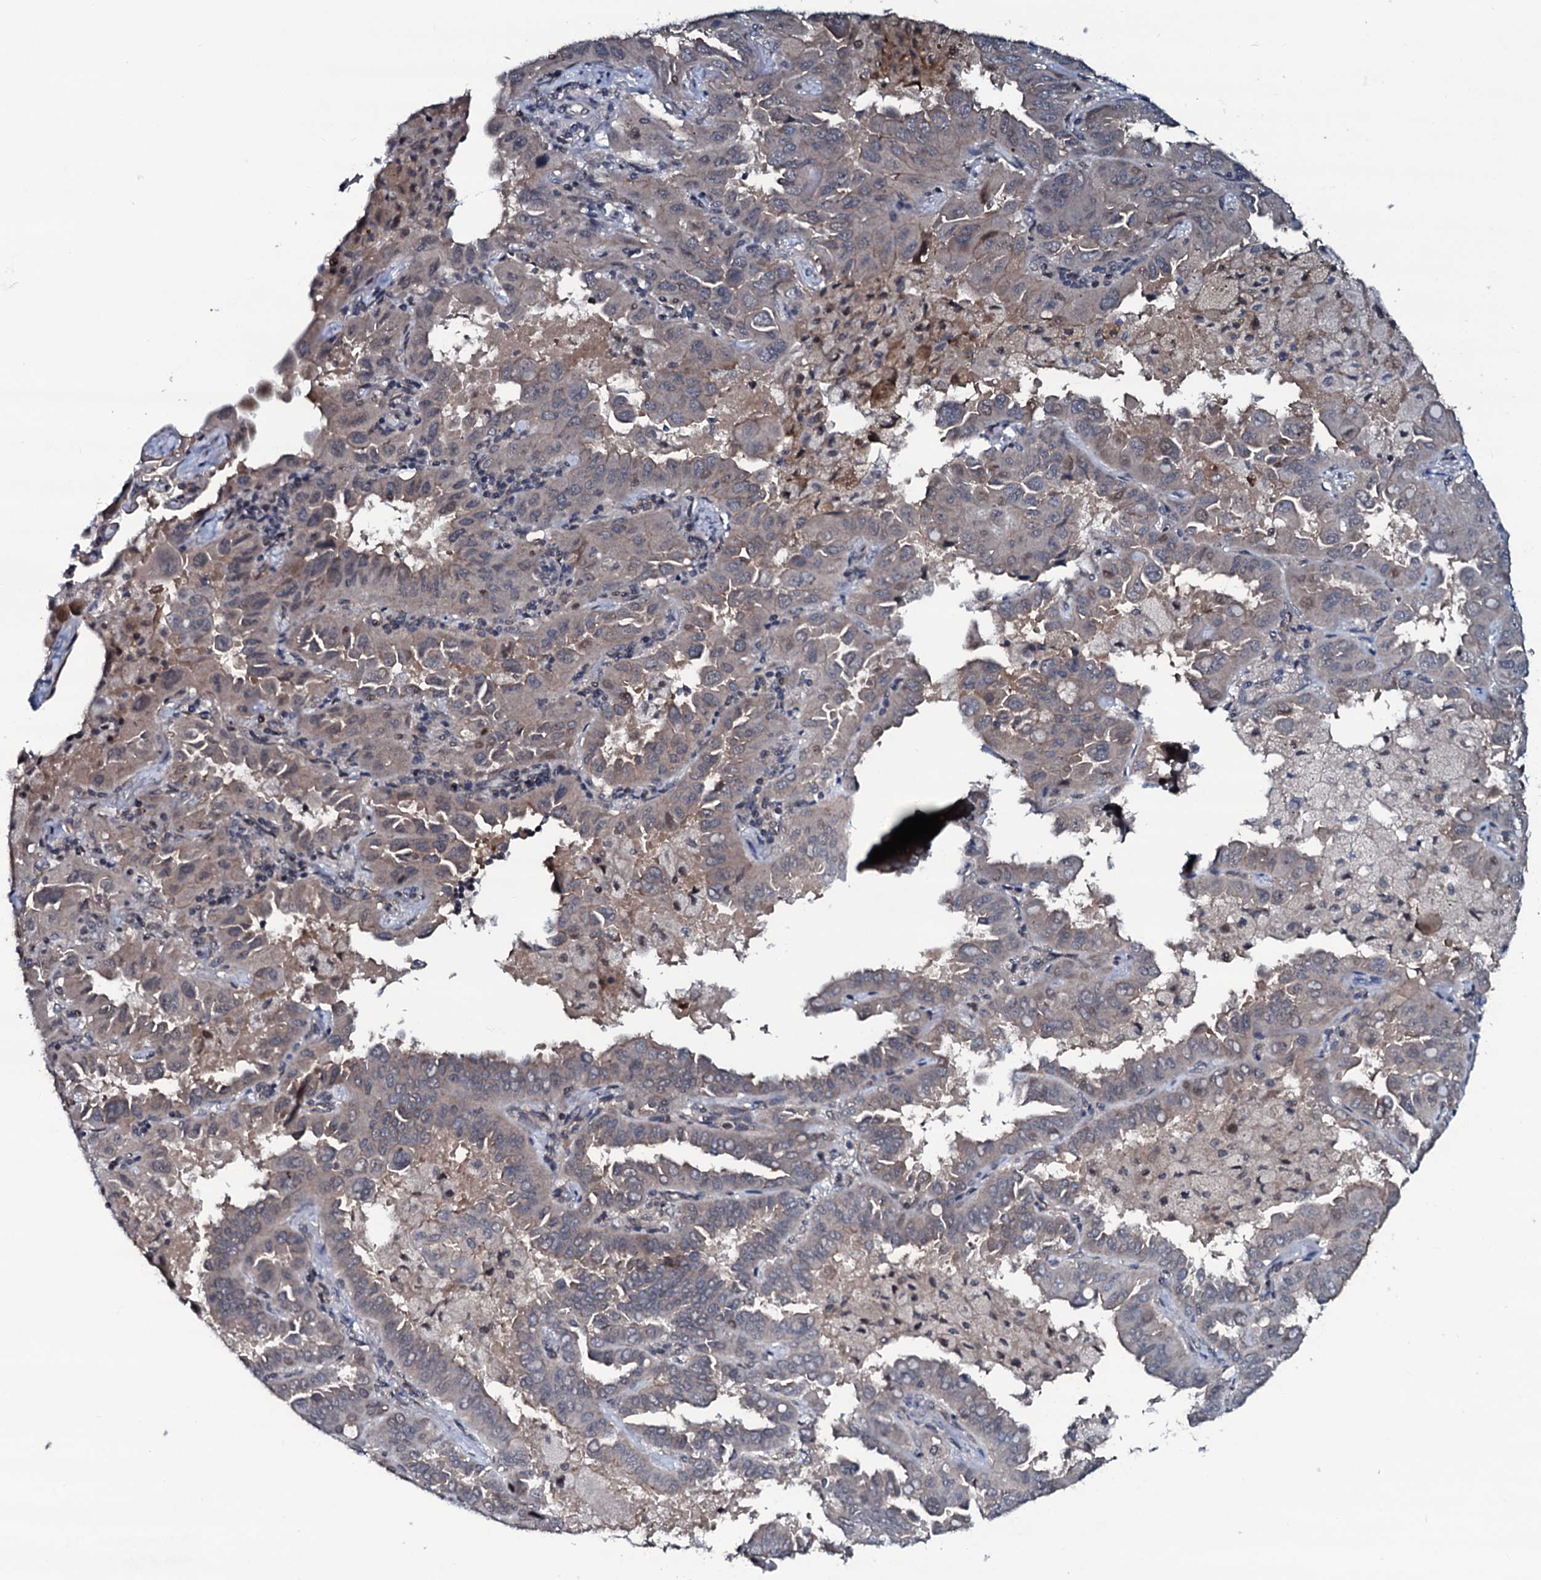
{"staining": {"intensity": "weak", "quantity": "<25%", "location": "cytoplasmic/membranous"}, "tissue": "lung cancer", "cell_type": "Tumor cells", "image_type": "cancer", "snomed": [{"axis": "morphology", "description": "Adenocarcinoma, NOS"}, {"axis": "topography", "description": "Lung"}], "caption": "Histopathology image shows no protein positivity in tumor cells of adenocarcinoma (lung) tissue.", "gene": "OGFOD2", "patient": {"sex": "male", "age": 64}}